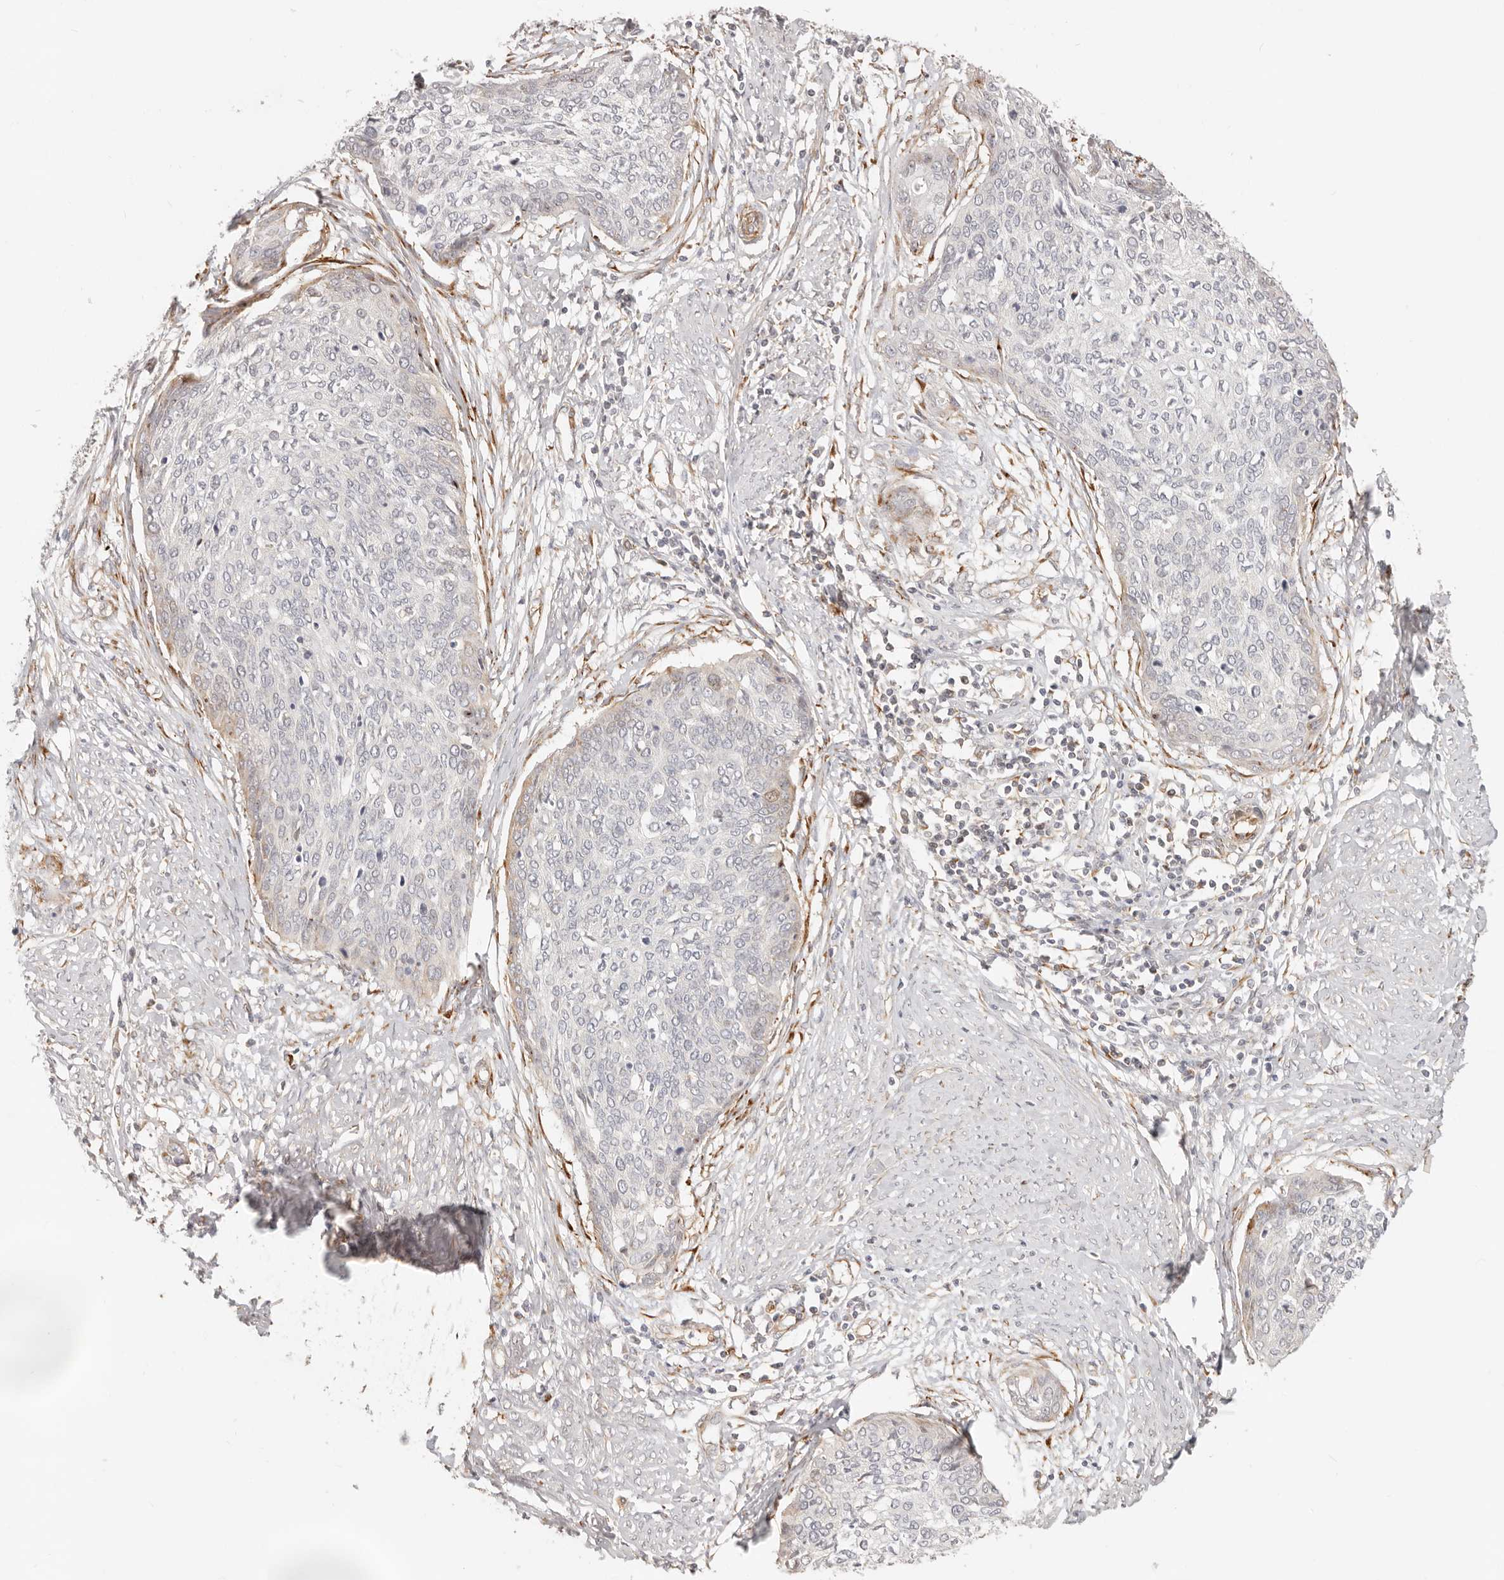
{"staining": {"intensity": "weak", "quantity": "<25%", "location": "cytoplasmic/membranous"}, "tissue": "cervical cancer", "cell_type": "Tumor cells", "image_type": "cancer", "snomed": [{"axis": "morphology", "description": "Squamous cell carcinoma, NOS"}, {"axis": "topography", "description": "Cervix"}], "caption": "Tumor cells show no significant protein staining in cervical cancer (squamous cell carcinoma).", "gene": "SASS6", "patient": {"sex": "female", "age": 37}}